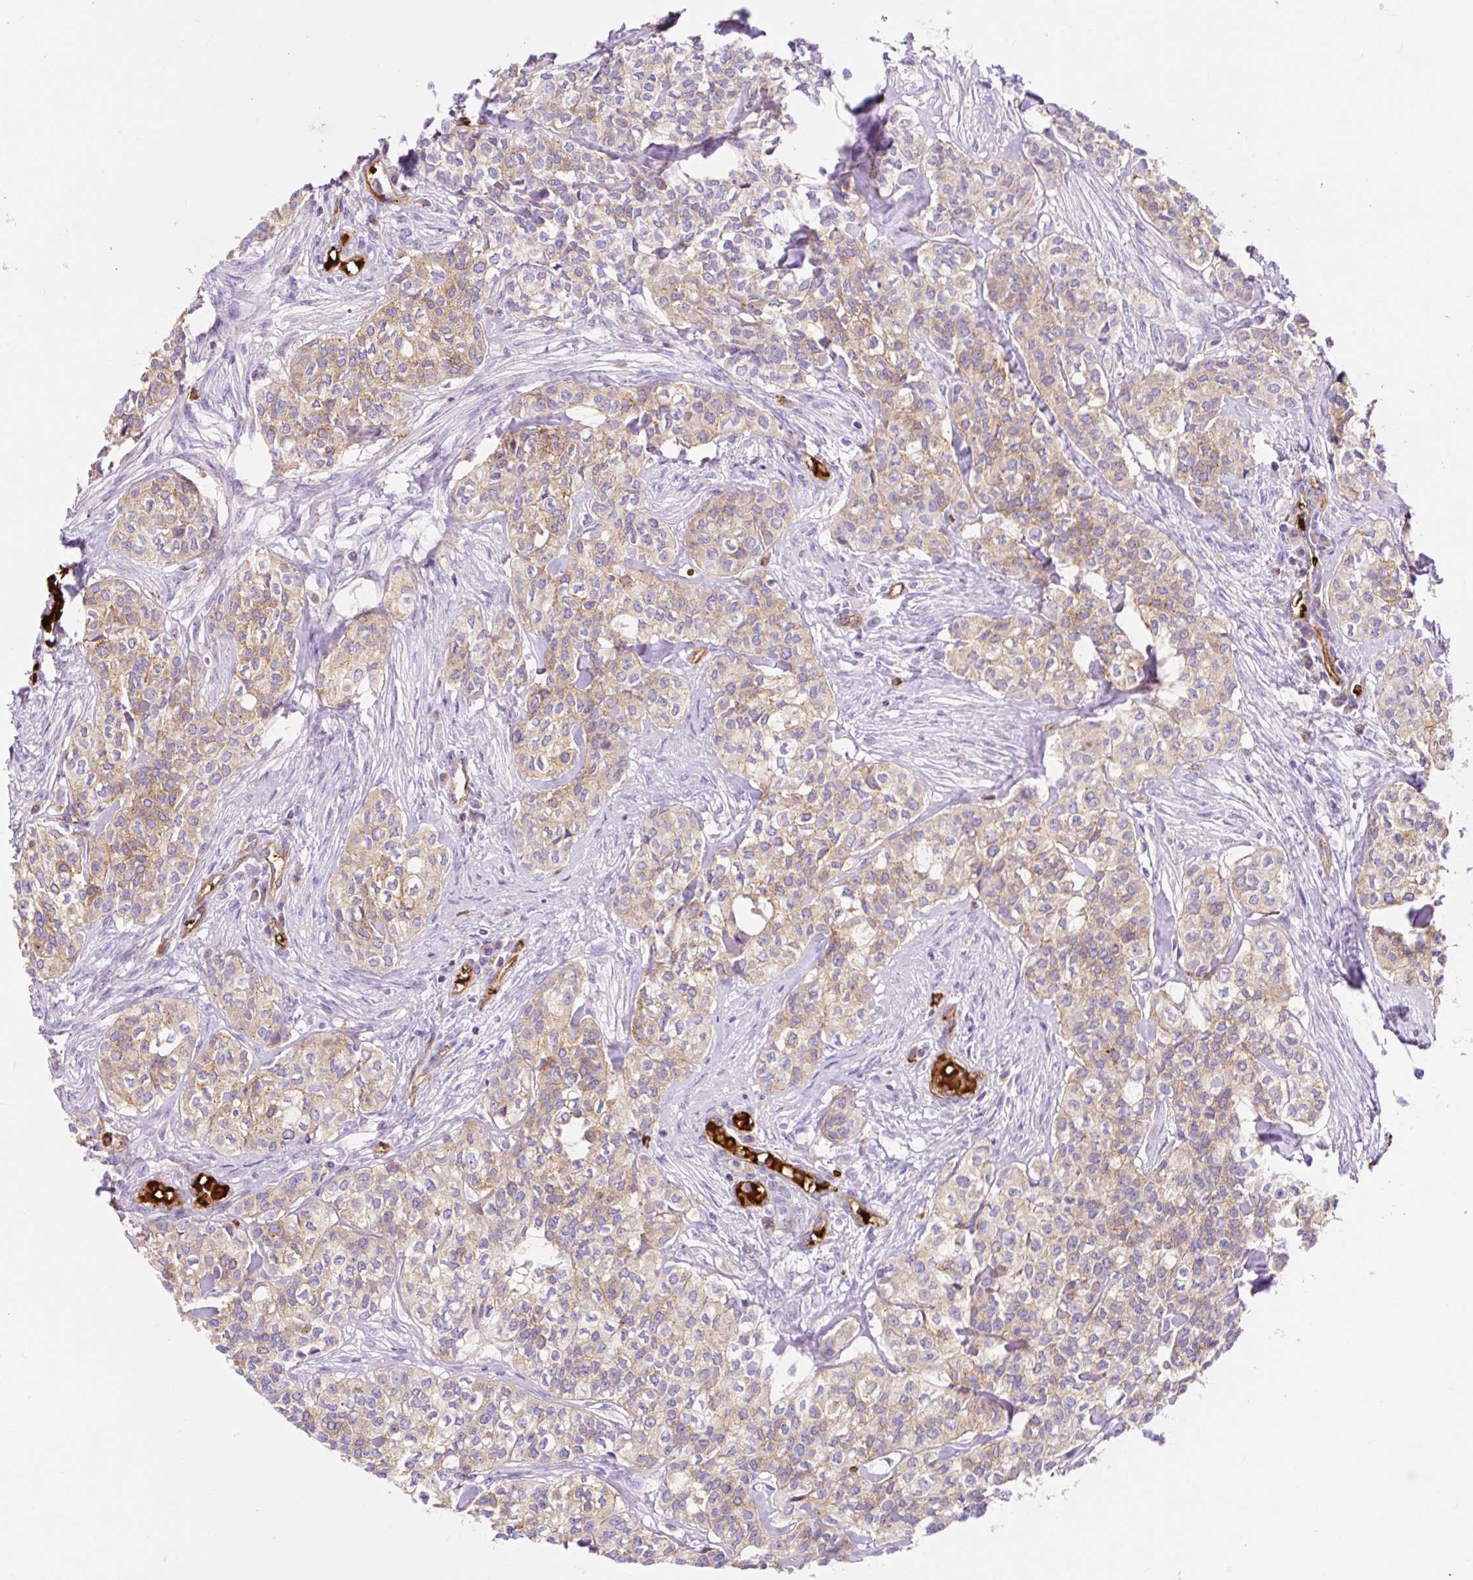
{"staining": {"intensity": "weak", "quantity": ">75%", "location": "cytoplasmic/membranous"}, "tissue": "head and neck cancer", "cell_type": "Tumor cells", "image_type": "cancer", "snomed": [{"axis": "morphology", "description": "Adenocarcinoma, NOS"}, {"axis": "topography", "description": "Head-Neck"}], "caption": "Immunohistochemistry (IHC) (DAB) staining of human head and neck adenocarcinoma reveals weak cytoplasmic/membranous protein staining in approximately >75% of tumor cells.", "gene": "HIP1R", "patient": {"sex": "male", "age": 81}}